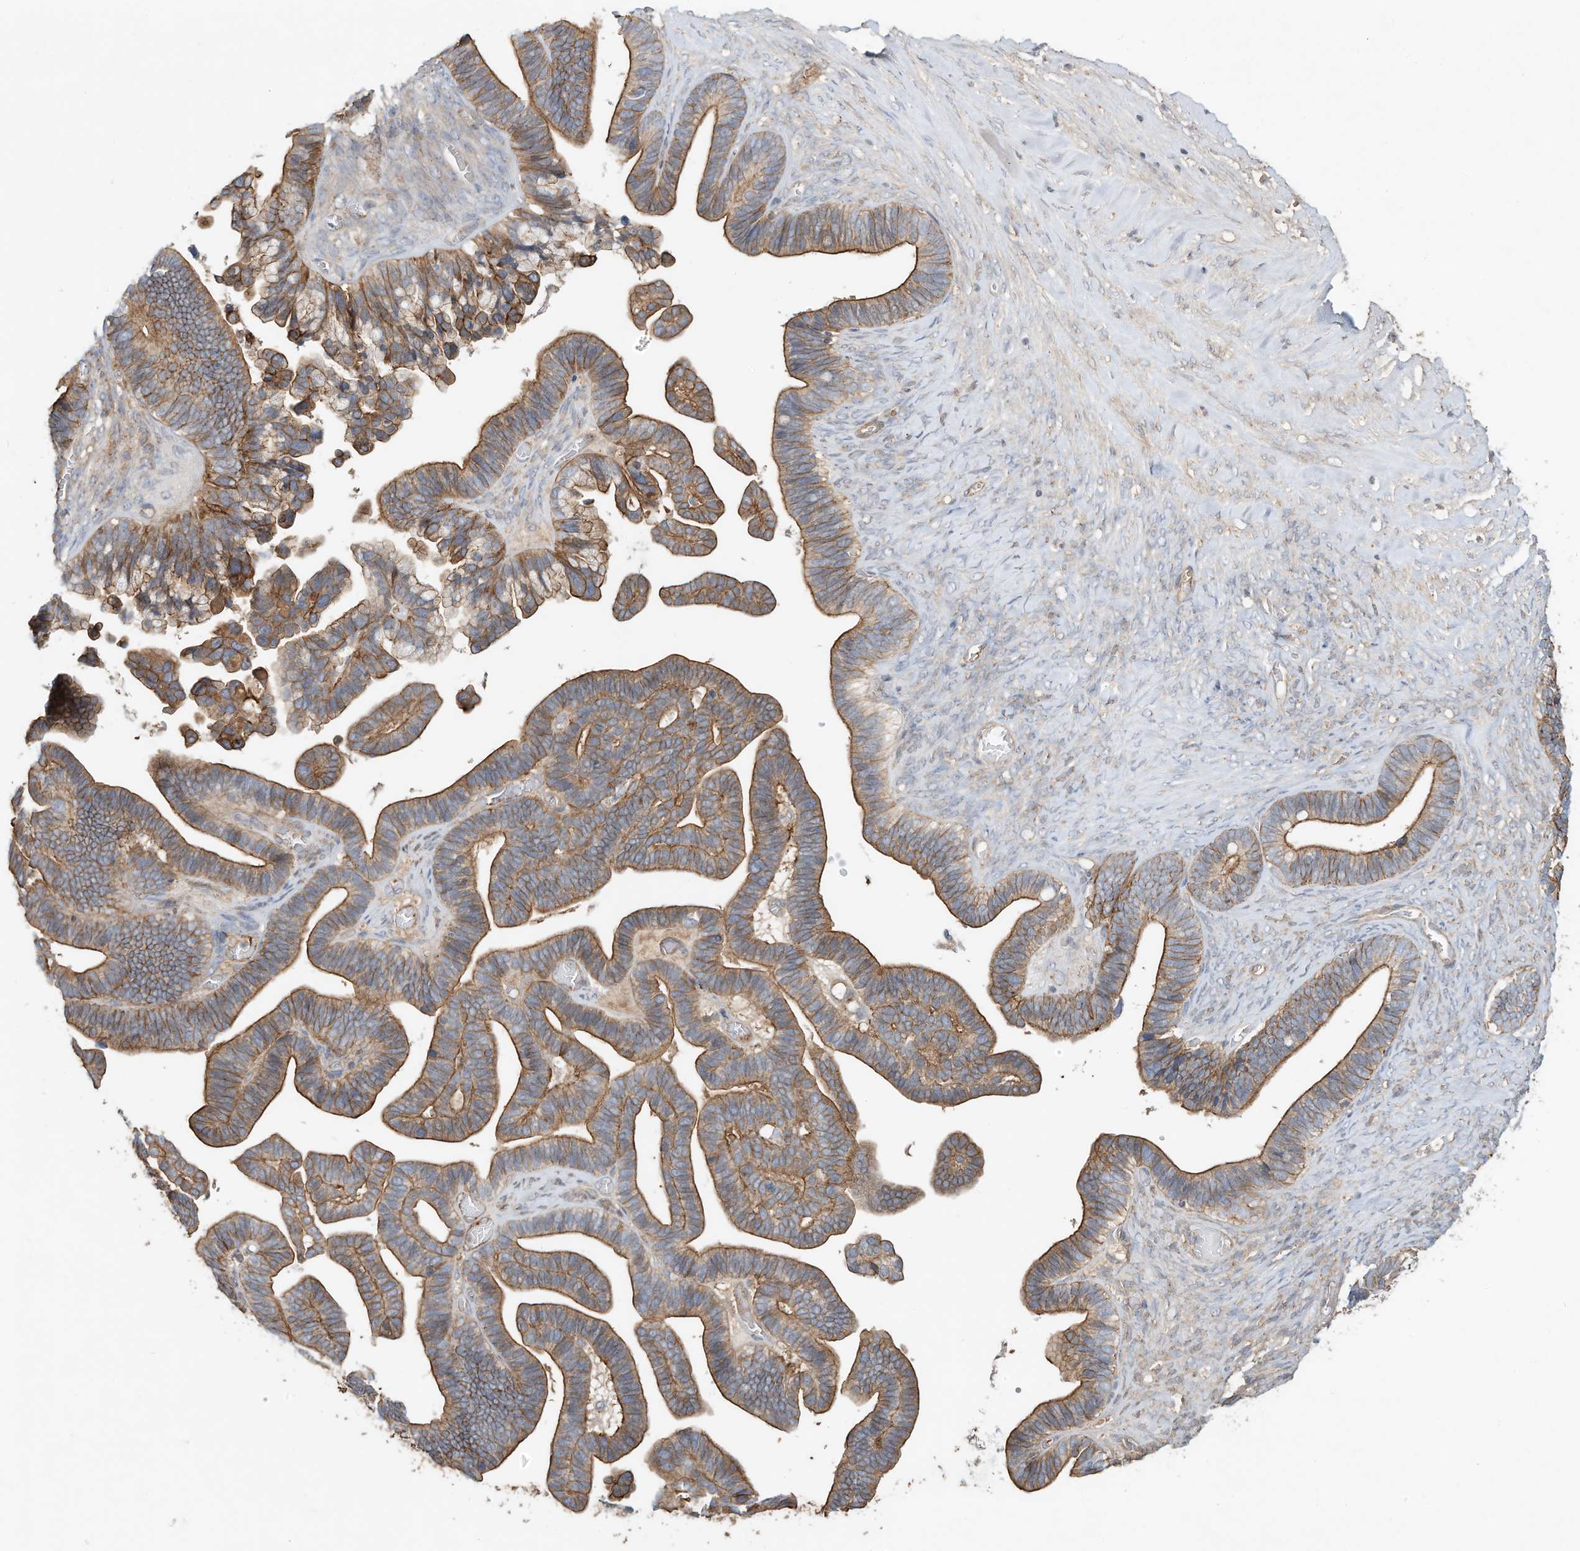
{"staining": {"intensity": "moderate", "quantity": ">75%", "location": "cytoplasmic/membranous"}, "tissue": "ovarian cancer", "cell_type": "Tumor cells", "image_type": "cancer", "snomed": [{"axis": "morphology", "description": "Cystadenocarcinoma, serous, NOS"}, {"axis": "topography", "description": "Ovary"}], "caption": "A brown stain highlights moderate cytoplasmic/membranous expression of a protein in ovarian cancer tumor cells.", "gene": "HTR5A", "patient": {"sex": "female", "age": 56}}